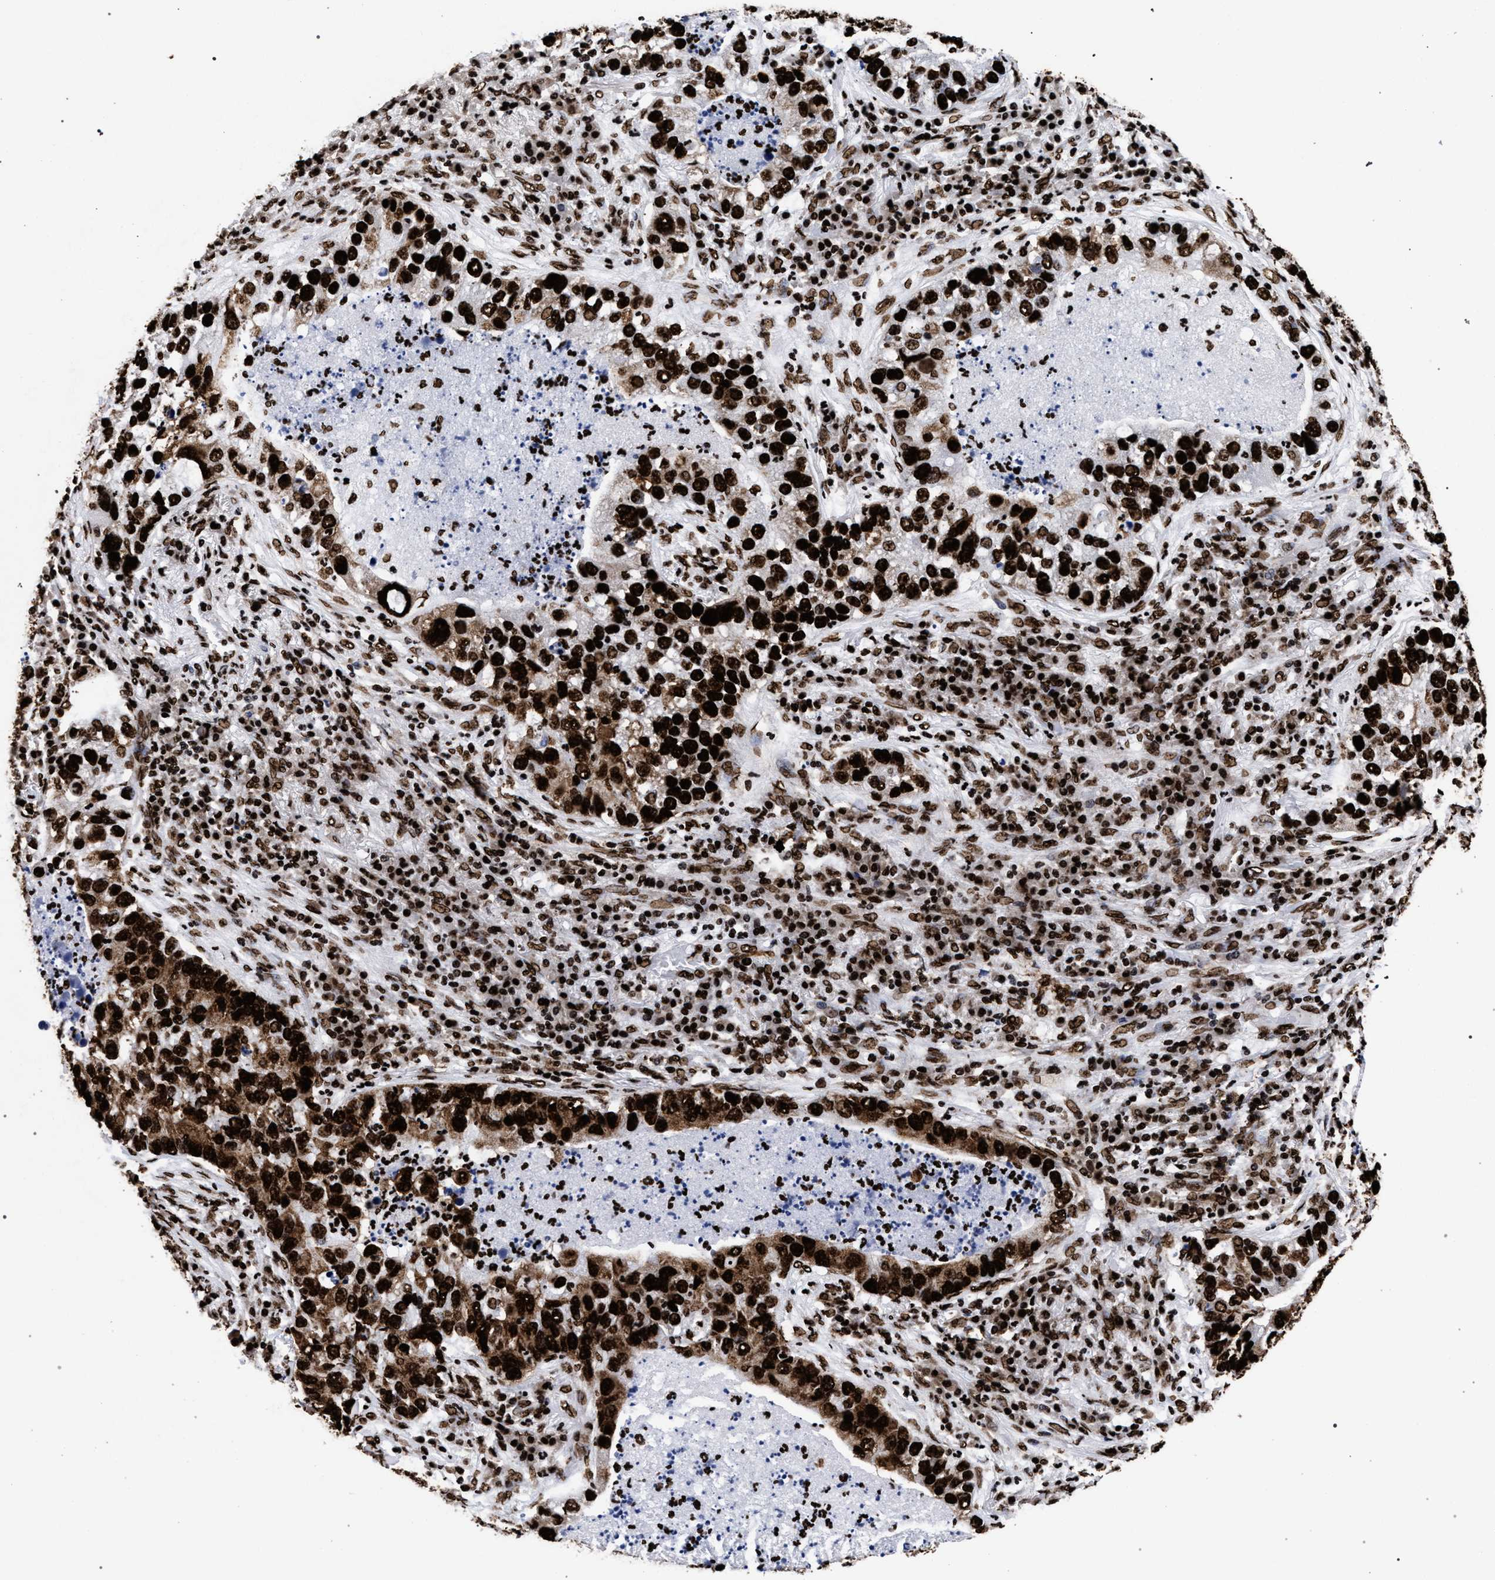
{"staining": {"intensity": "strong", "quantity": ">75%", "location": "cytoplasmic/membranous,nuclear"}, "tissue": "lung cancer", "cell_type": "Tumor cells", "image_type": "cancer", "snomed": [{"axis": "morphology", "description": "Normal tissue, NOS"}, {"axis": "morphology", "description": "Adenocarcinoma, NOS"}, {"axis": "topography", "description": "Bronchus"}, {"axis": "topography", "description": "Lung"}], "caption": "There is high levels of strong cytoplasmic/membranous and nuclear positivity in tumor cells of lung cancer, as demonstrated by immunohistochemical staining (brown color).", "gene": "HNRNPA1", "patient": {"sex": "male", "age": 54}}